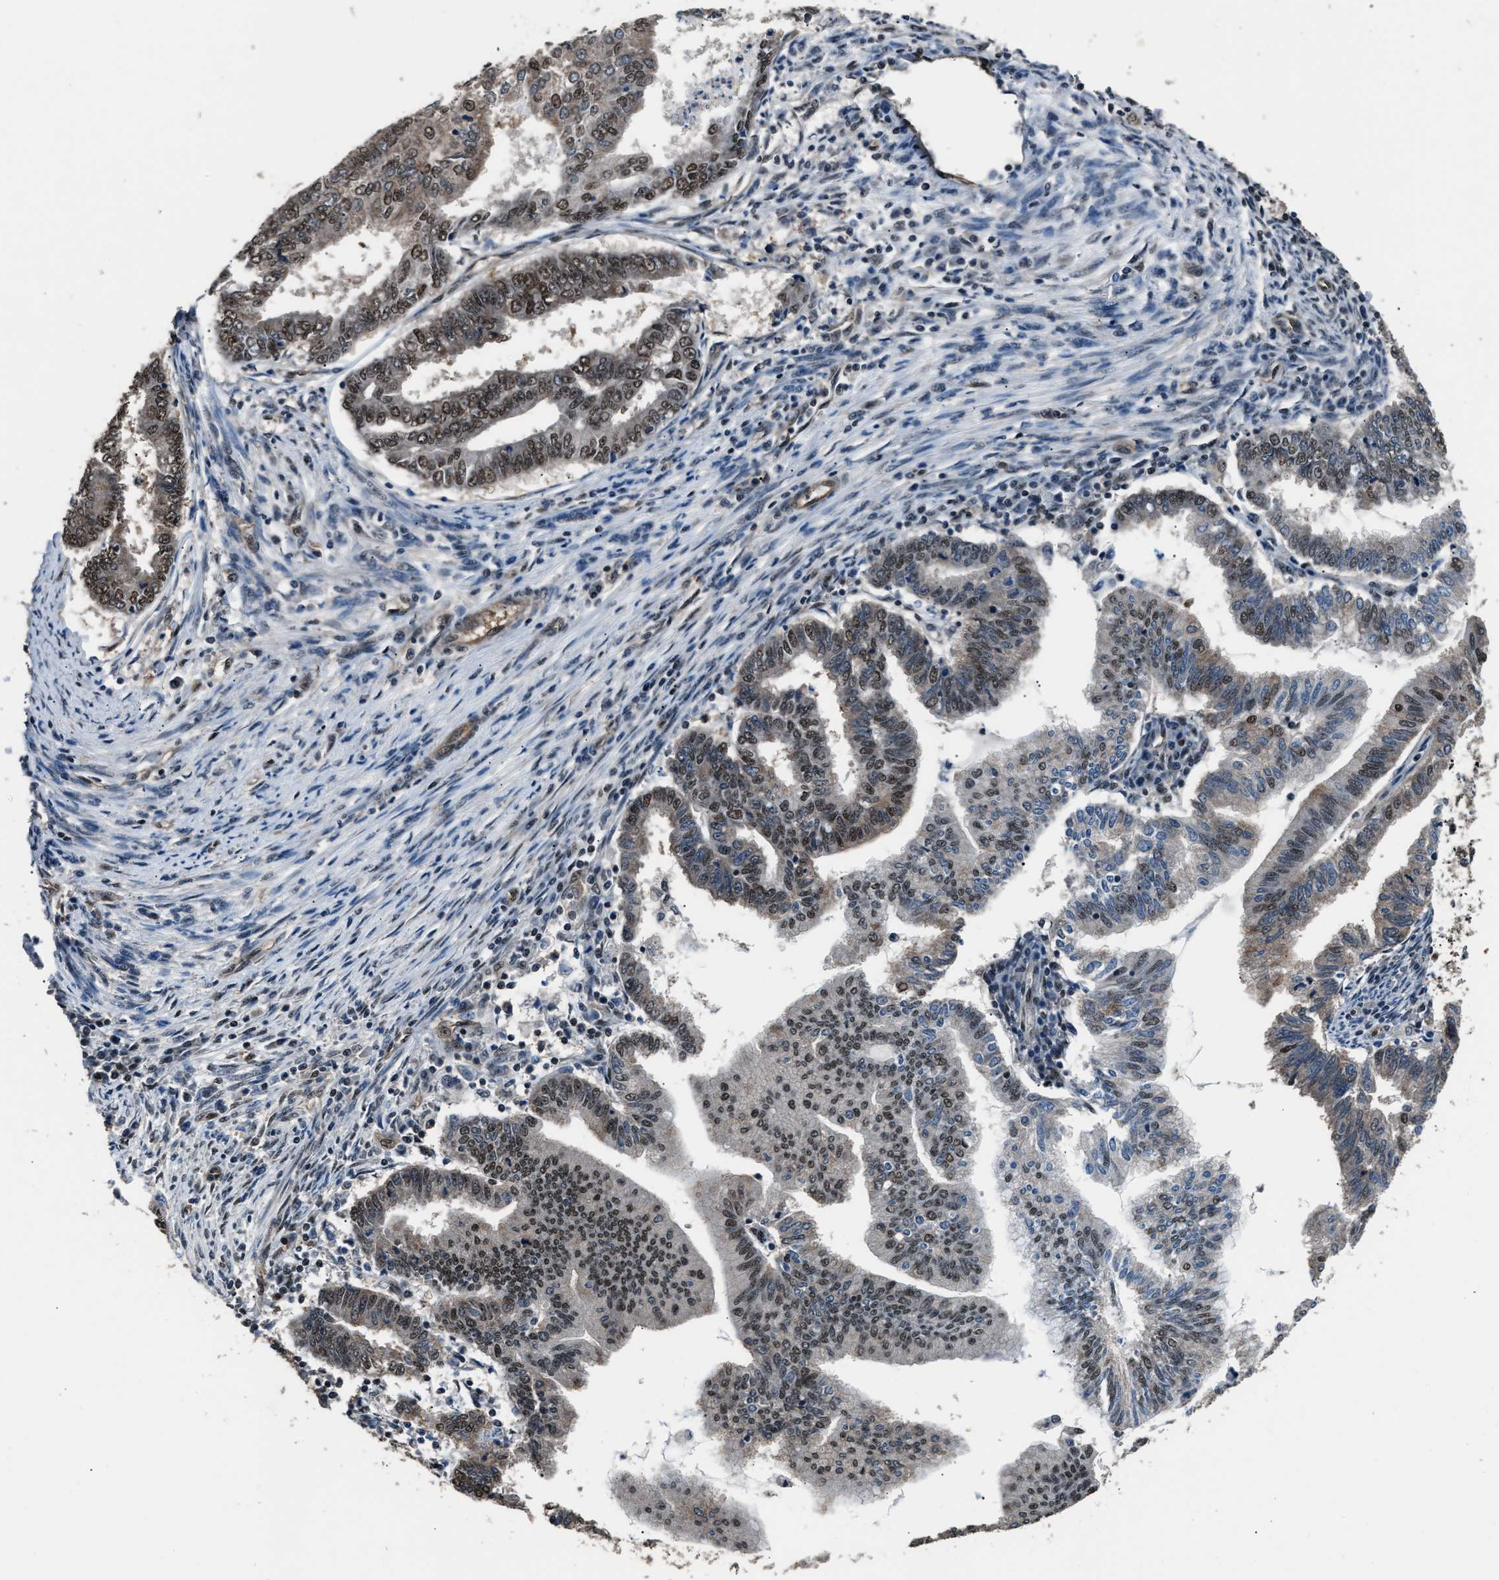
{"staining": {"intensity": "moderate", "quantity": "<25%", "location": "nuclear"}, "tissue": "endometrial cancer", "cell_type": "Tumor cells", "image_type": "cancer", "snomed": [{"axis": "morphology", "description": "Polyp, NOS"}, {"axis": "morphology", "description": "Adenocarcinoma, NOS"}, {"axis": "morphology", "description": "Adenoma, NOS"}, {"axis": "topography", "description": "Endometrium"}], "caption": "This histopathology image demonstrates endometrial cancer (polyp) stained with immunohistochemistry (IHC) to label a protein in brown. The nuclear of tumor cells show moderate positivity for the protein. Nuclei are counter-stained blue.", "gene": "DFFA", "patient": {"sex": "female", "age": 79}}